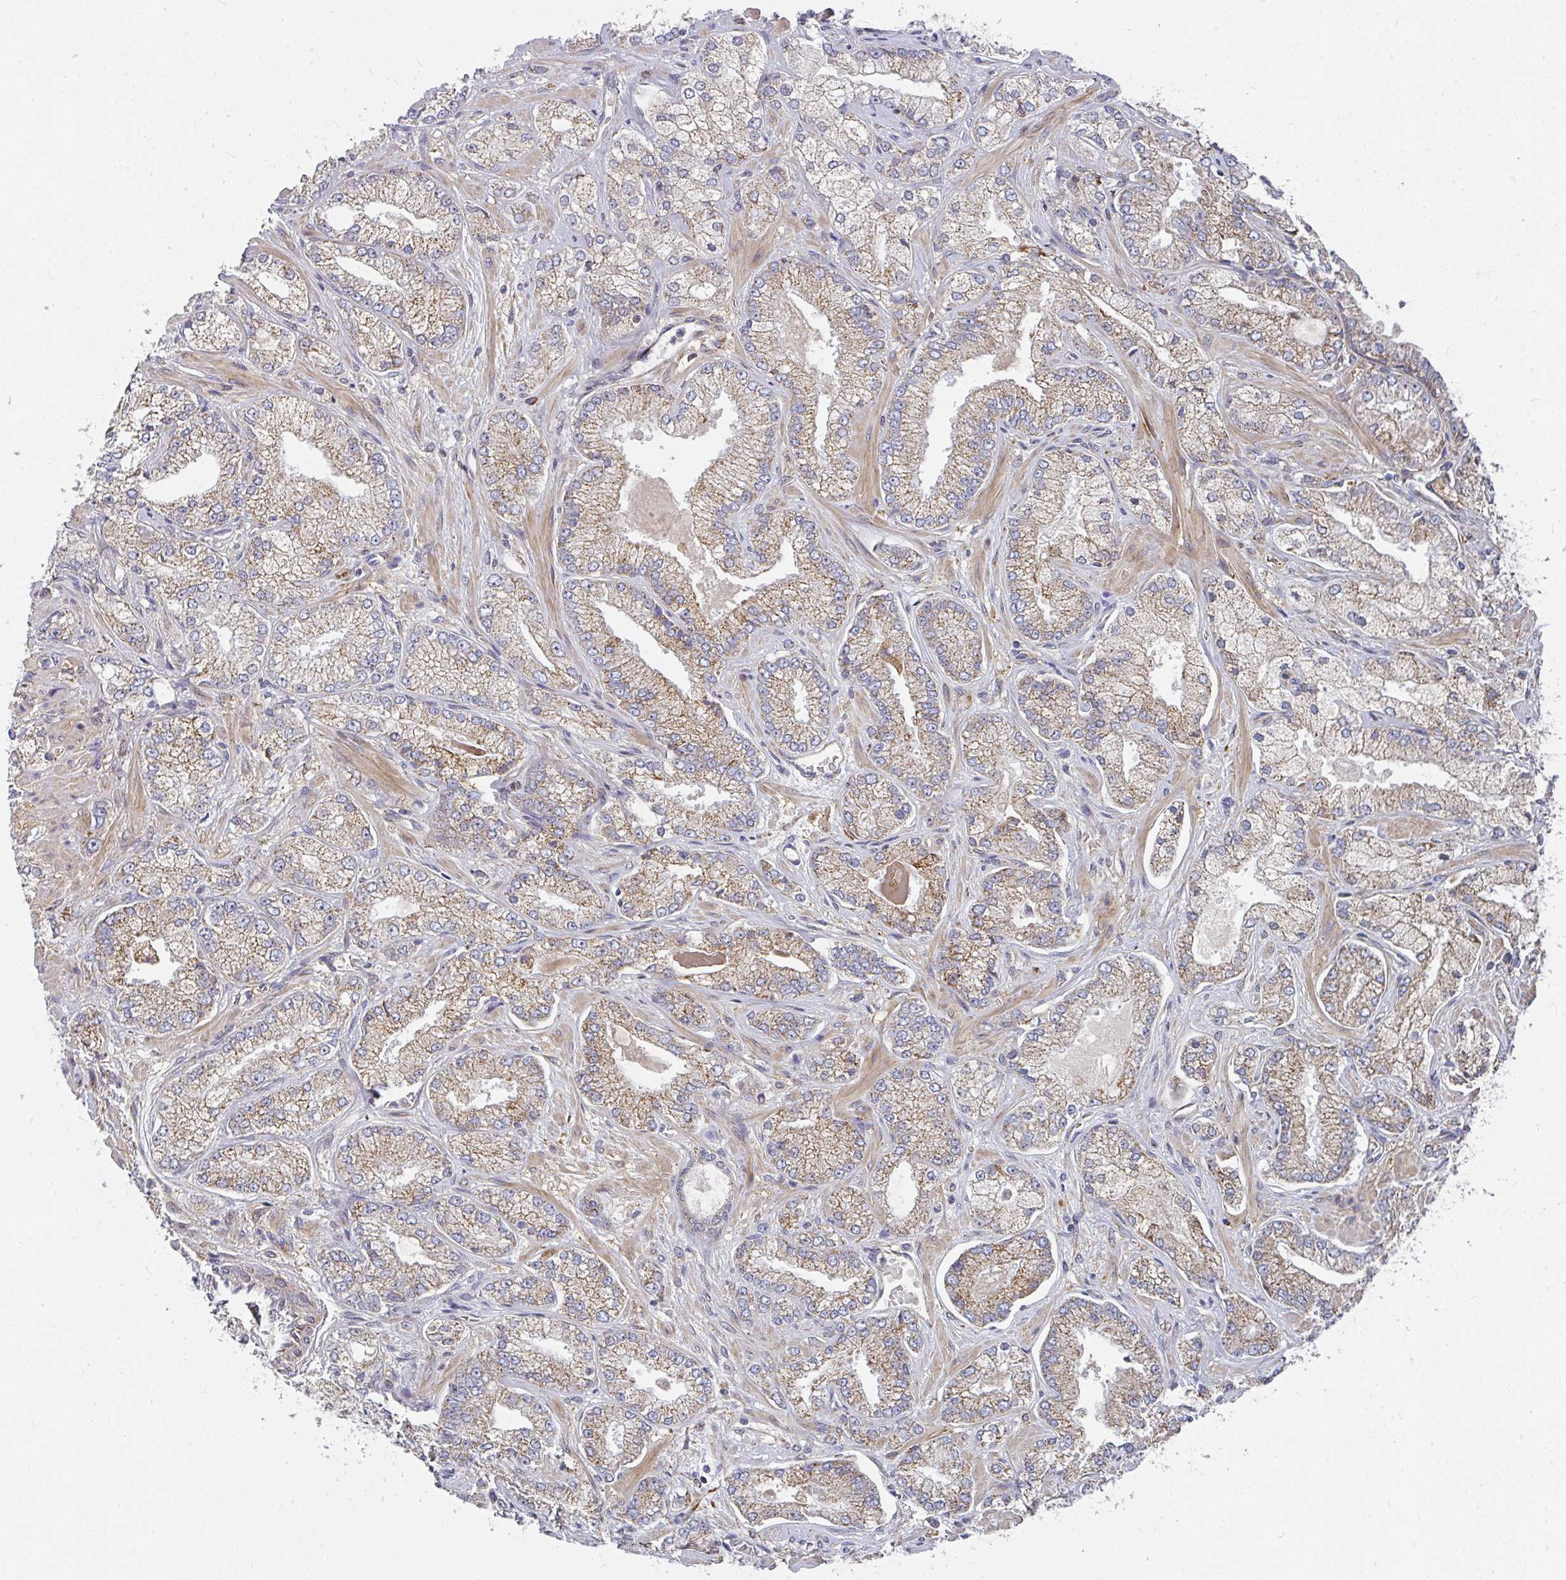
{"staining": {"intensity": "moderate", "quantity": ">75%", "location": "cytoplasmic/membranous"}, "tissue": "prostate cancer", "cell_type": "Tumor cells", "image_type": "cancer", "snomed": [{"axis": "morphology", "description": "Normal tissue, NOS"}, {"axis": "morphology", "description": "Adenocarcinoma, High grade"}, {"axis": "topography", "description": "Prostate"}, {"axis": "topography", "description": "Peripheral nerve tissue"}], "caption": "A micrograph of human prostate high-grade adenocarcinoma stained for a protein displays moderate cytoplasmic/membranous brown staining in tumor cells. (Stains: DAB (3,3'-diaminobenzidine) in brown, nuclei in blue, Microscopy: brightfield microscopy at high magnification).", "gene": "RHEBL1", "patient": {"sex": "male", "age": 68}}